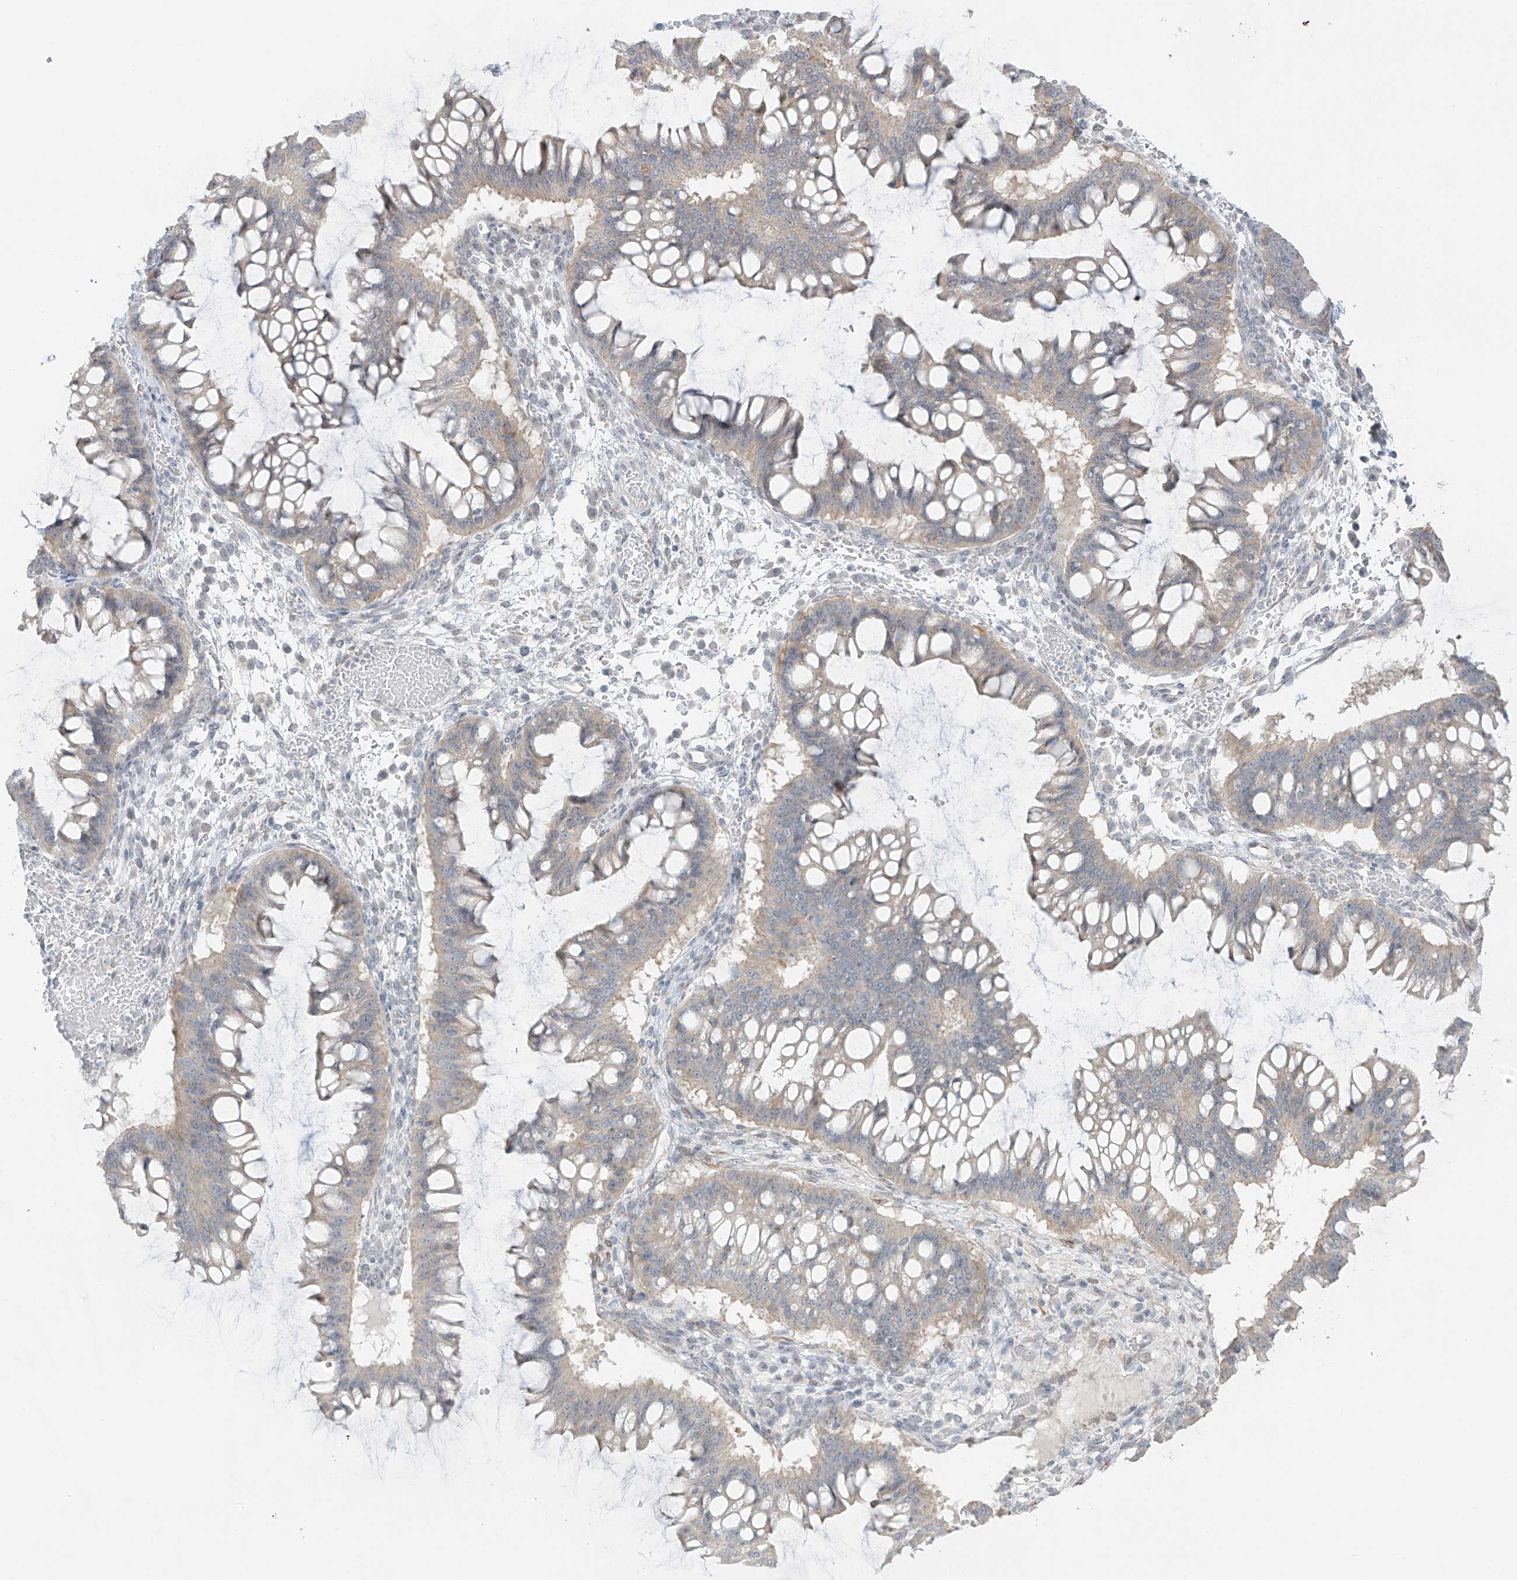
{"staining": {"intensity": "weak", "quantity": "<25%", "location": "cytoplasmic/membranous"}, "tissue": "ovarian cancer", "cell_type": "Tumor cells", "image_type": "cancer", "snomed": [{"axis": "morphology", "description": "Cystadenocarcinoma, mucinous, NOS"}, {"axis": "topography", "description": "Ovary"}], "caption": "Immunohistochemistry micrograph of human ovarian cancer (mucinous cystadenocarcinoma) stained for a protein (brown), which exhibits no expression in tumor cells.", "gene": "DCDC2", "patient": {"sex": "female", "age": 73}}